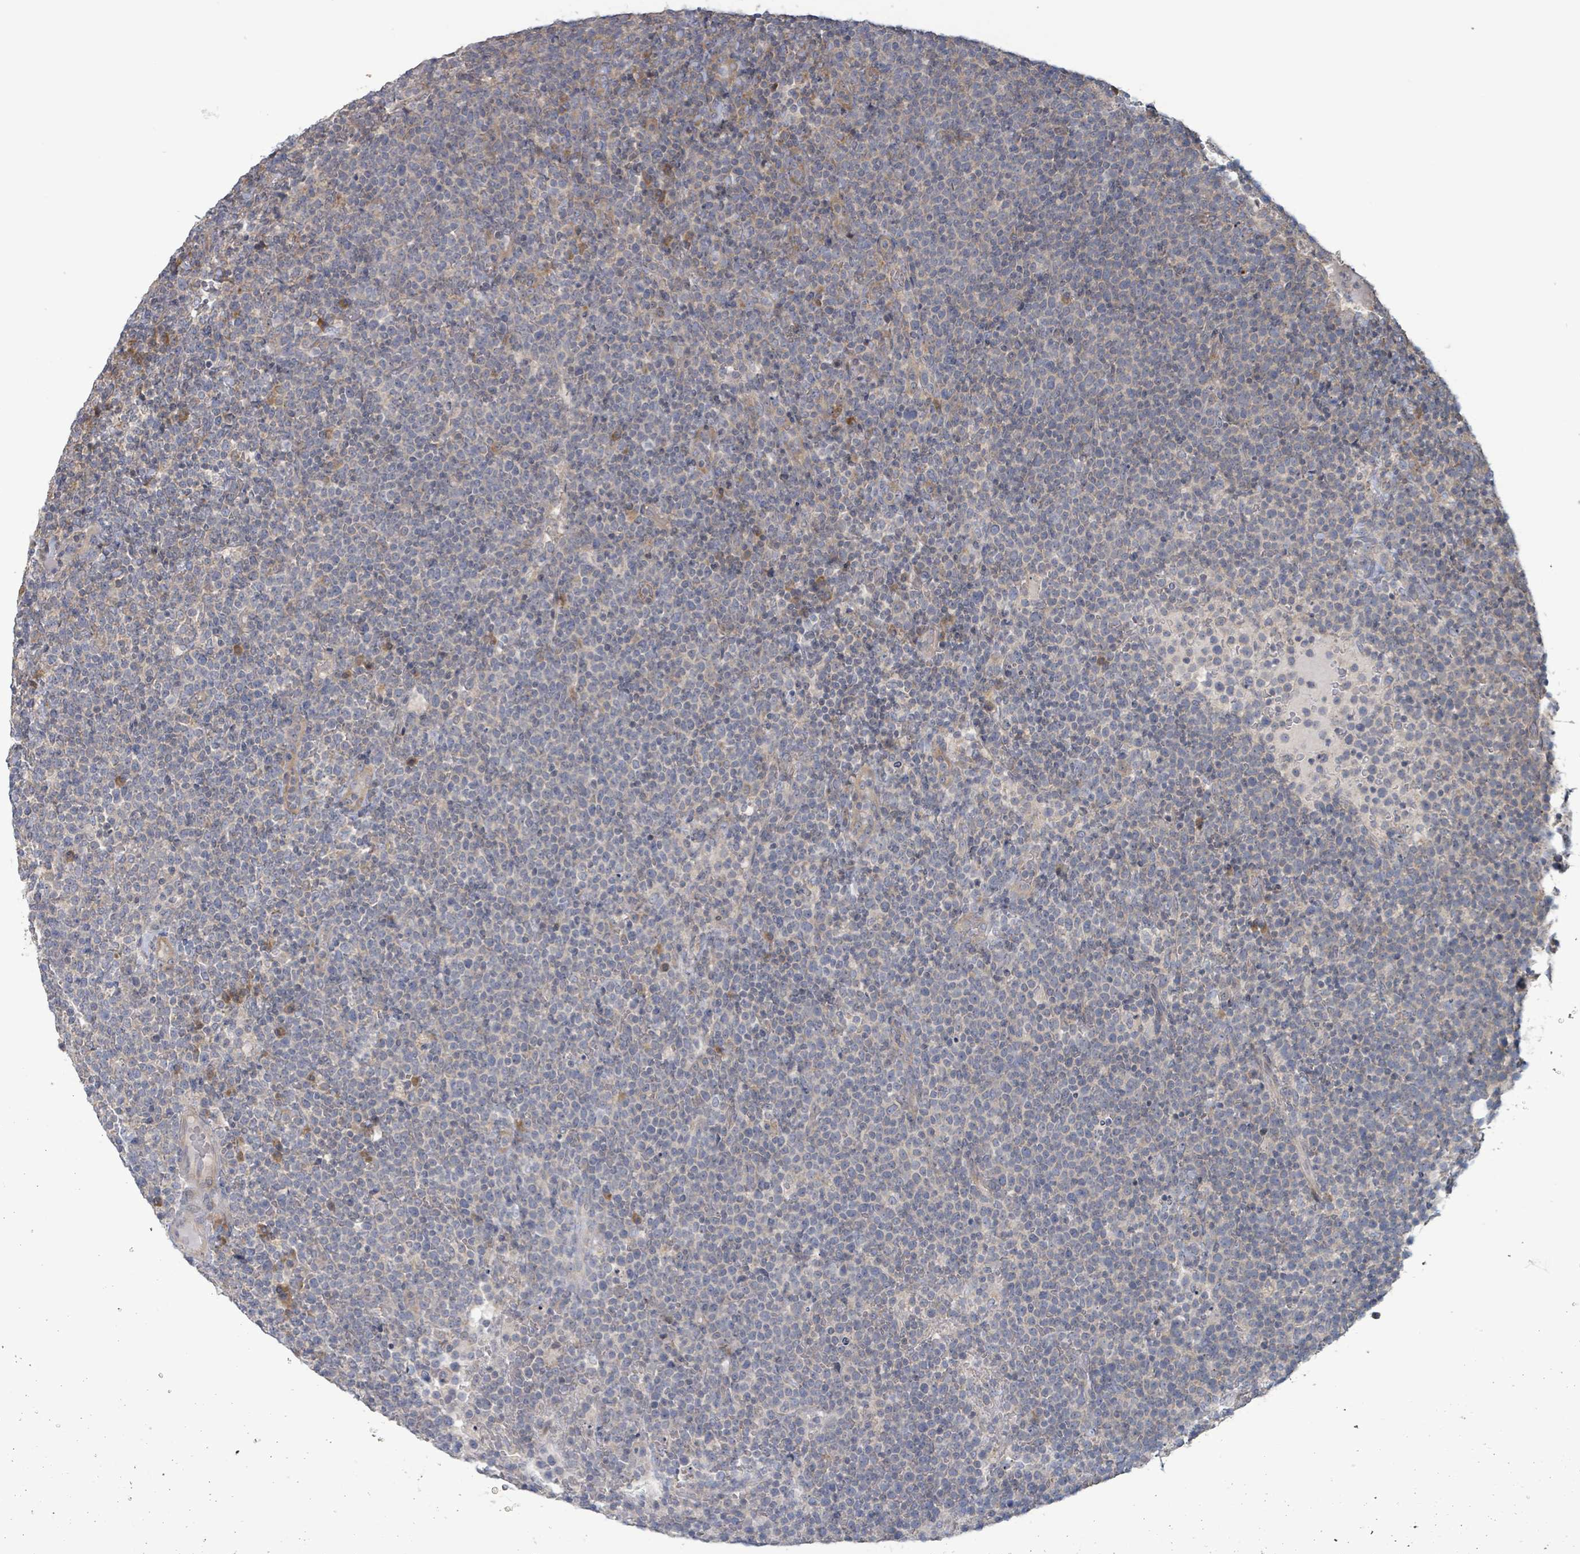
{"staining": {"intensity": "weak", "quantity": "<25%", "location": "cytoplasmic/membranous"}, "tissue": "lymphoma", "cell_type": "Tumor cells", "image_type": "cancer", "snomed": [{"axis": "morphology", "description": "Malignant lymphoma, non-Hodgkin's type, High grade"}, {"axis": "topography", "description": "Lymph node"}], "caption": "Immunohistochemical staining of human high-grade malignant lymphoma, non-Hodgkin's type shows no significant expression in tumor cells. (Stains: DAB (3,3'-diaminobenzidine) immunohistochemistry with hematoxylin counter stain, Microscopy: brightfield microscopy at high magnification).", "gene": "RPL32", "patient": {"sex": "male", "age": 61}}